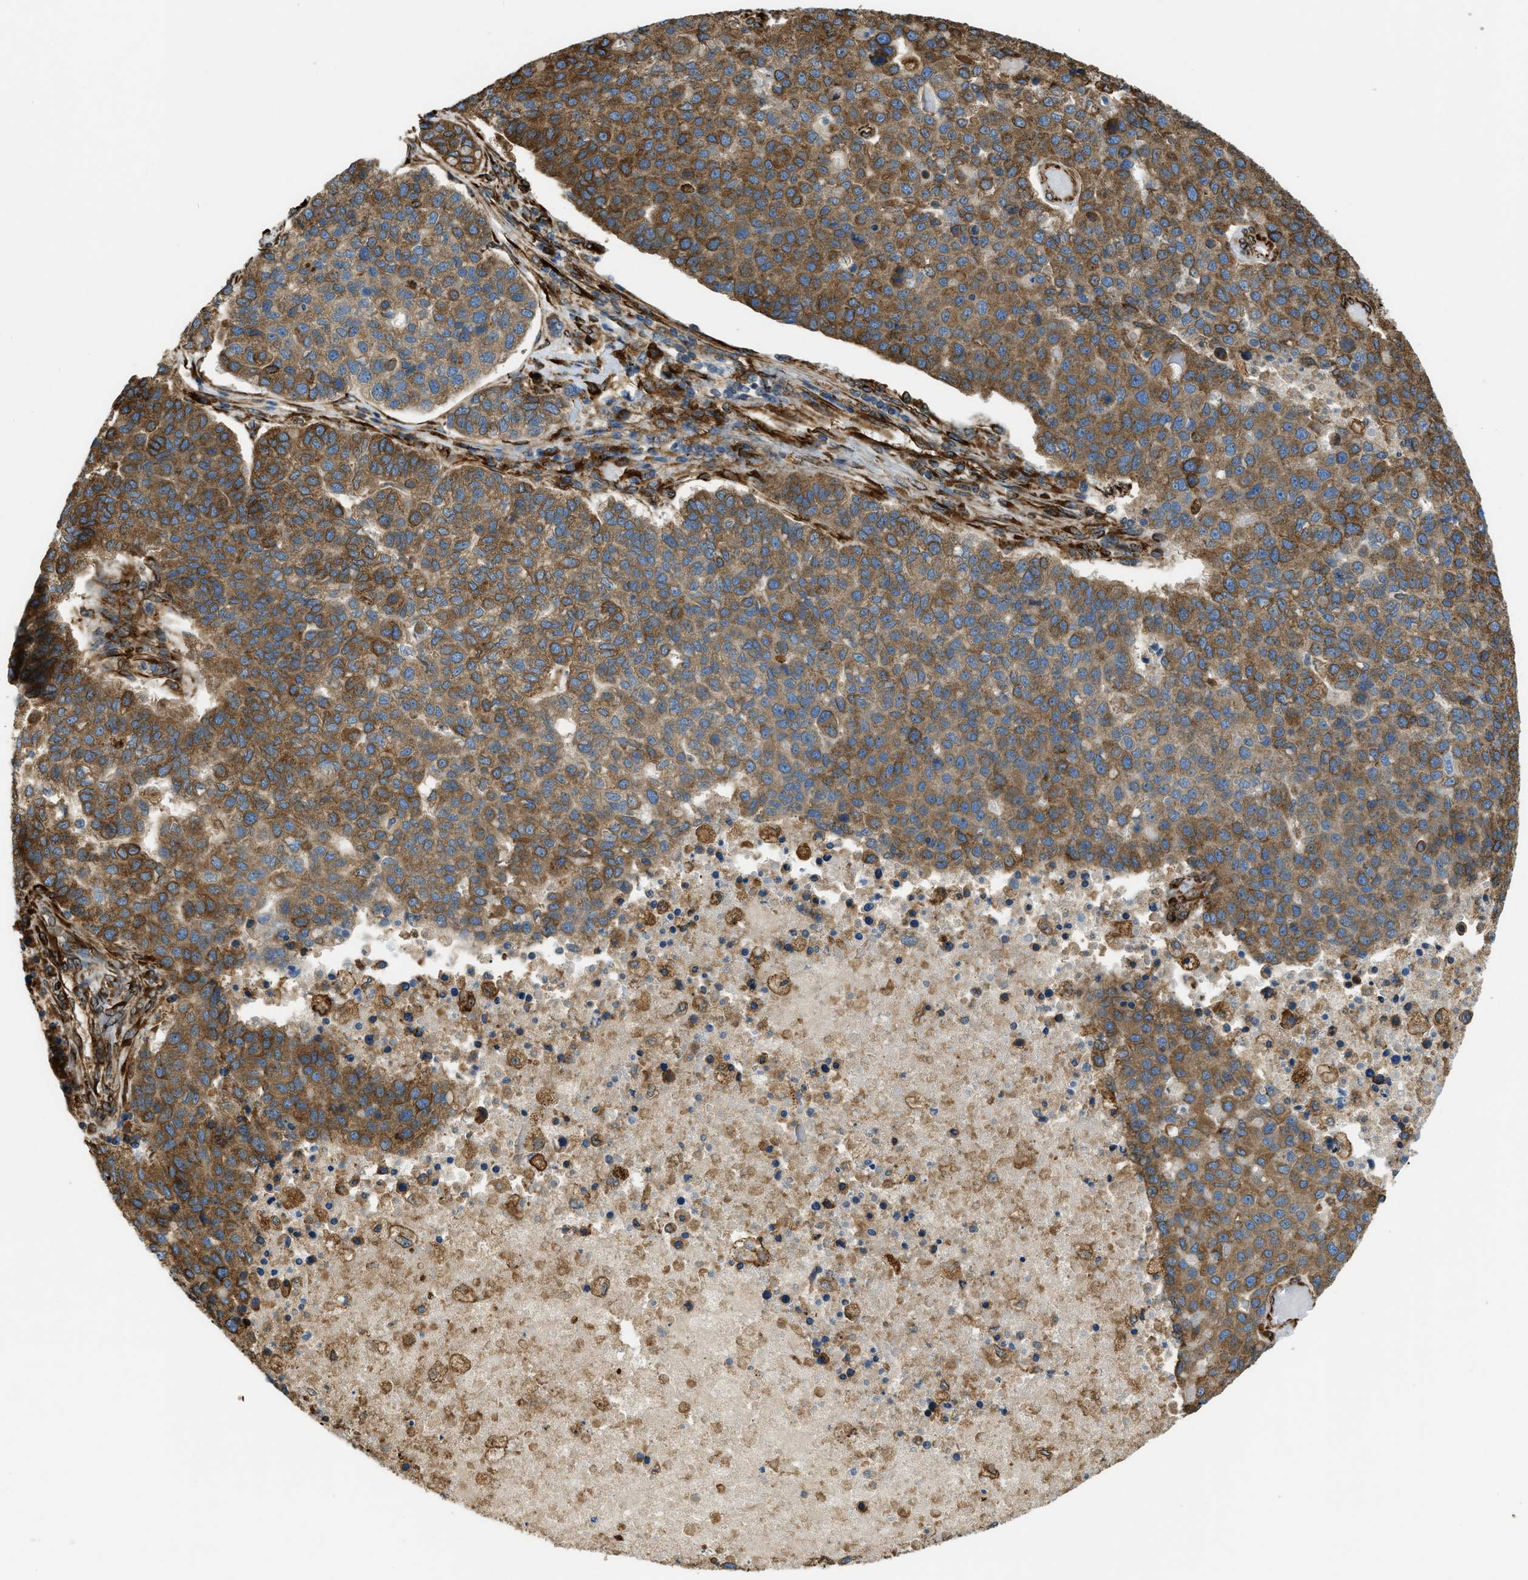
{"staining": {"intensity": "moderate", "quantity": ">75%", "location": "cytoplasmic/membranous"}, "tissue": "pancreatic cancer", "cell_type": "Tumor cells", "image_type": "cancer", "snomed": [{"axis": "morphology", "description": "Adenocarcinoma, NOS"}, {"axis": "topography", "description": "Pancreas"}], "caption": "A micrograph of human pancreatic adenocarcinoma stained for a protein displays moderate cytoplasmic/membranous brown staining in tumor cells.", "gene": "BEX3", "patient": {"sex": "female", "age": 61}}